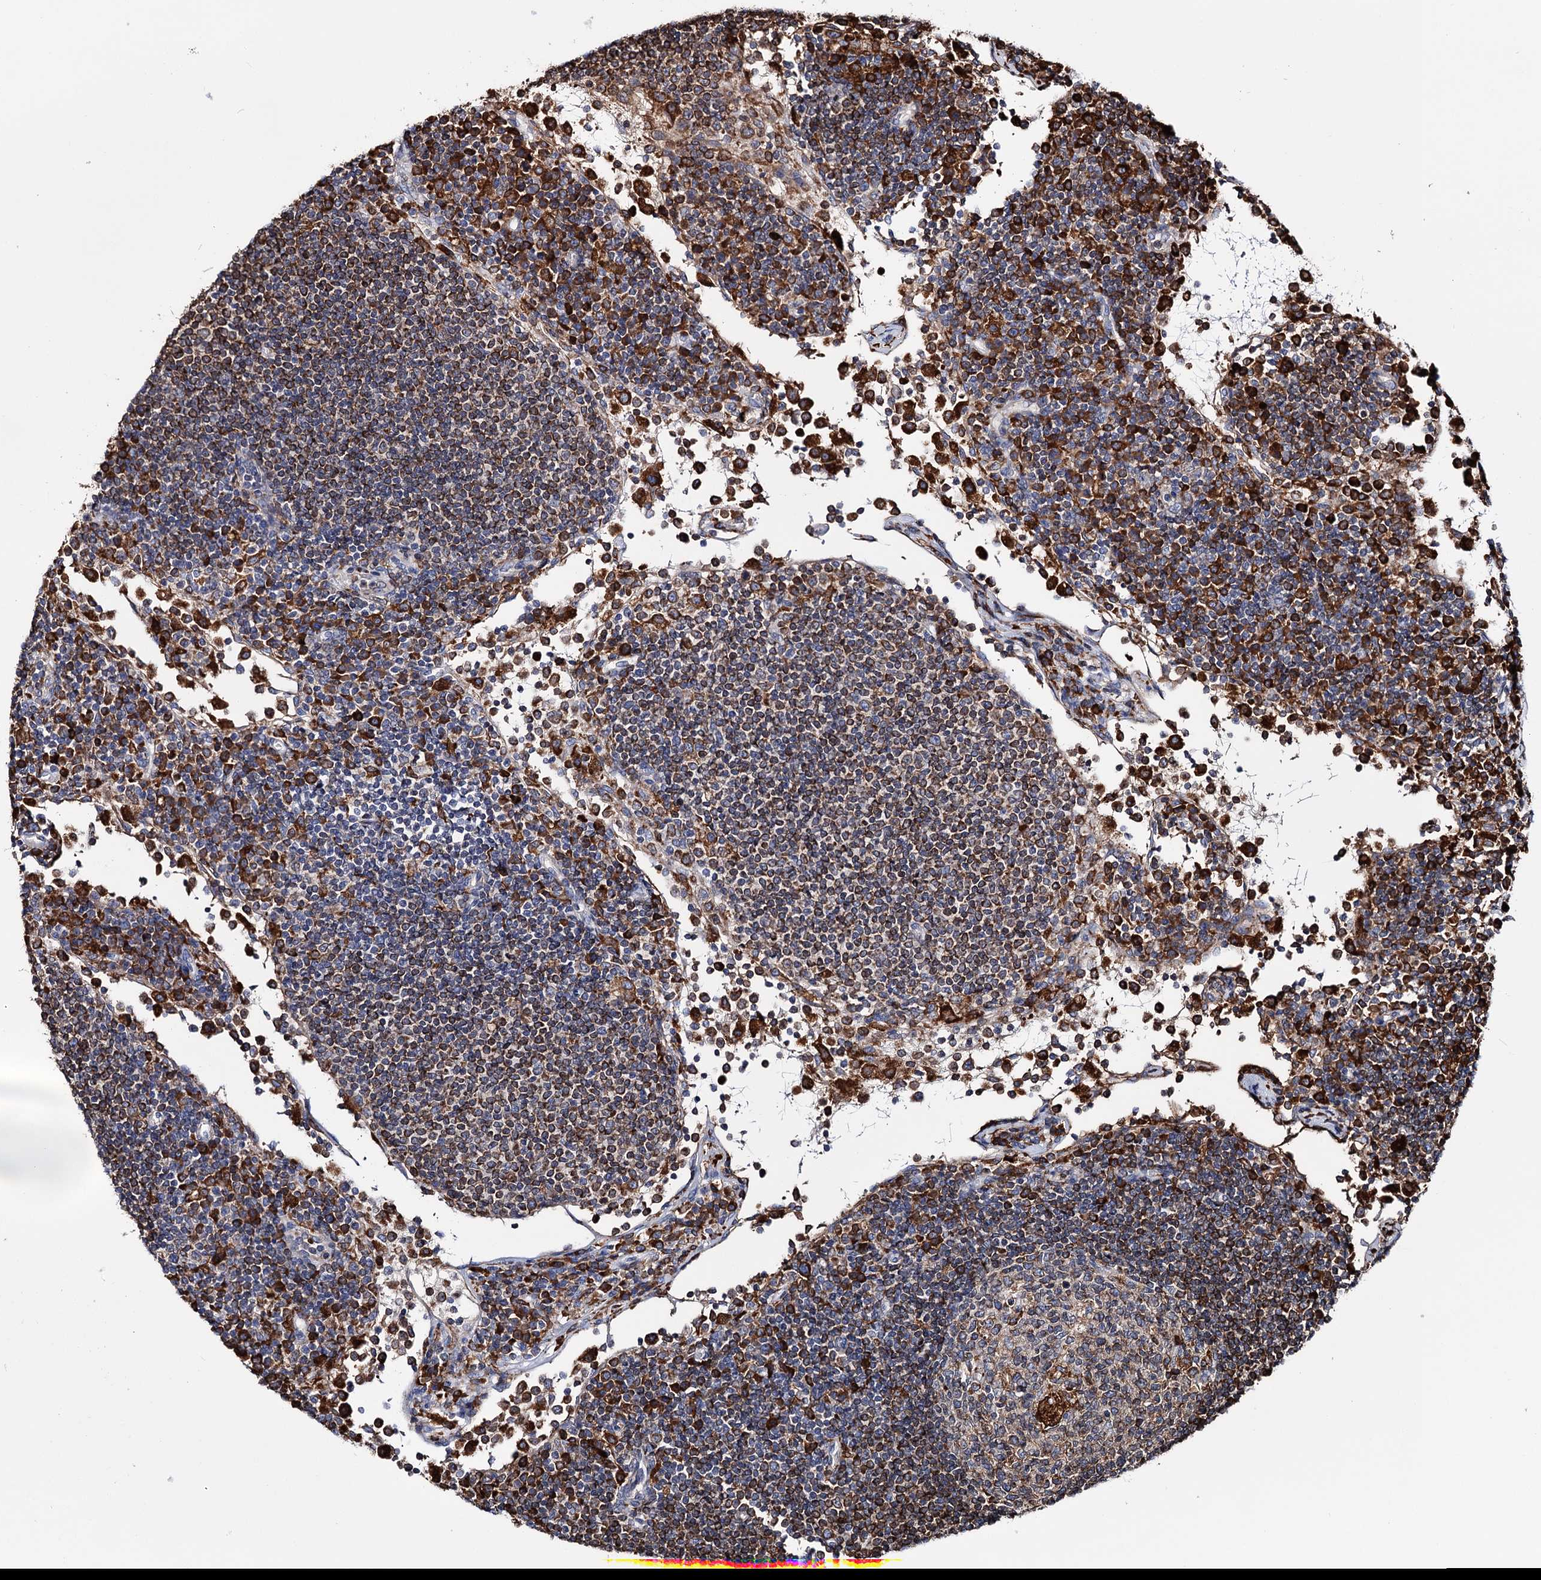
{"staining": {"intensity": "strong", "quantity": "25%-75%", "location": "cytoplasmic/membranous"}, "tissue": "lymph node", "cell_type": "Germinal center cells", "image_type": "normal", "snomed": [{"axis": "morphology", "description": "Normal tissue, NOS"}, {"axis": "topography", "description": "Lymph node"}], "caption": "Immunohistochemistry (IHC) histopathology image of unremarkable lymph node: lymph node stained using immunohistochemistry demonstrates high levels of strong protein expression localized specifically in the cytoplasmic/membranous of germinal center cells, appearing as a cytoplasmic/membranous brown color.", "gene": "ERP29", "patient": {"sex": "female", "age": 53}}